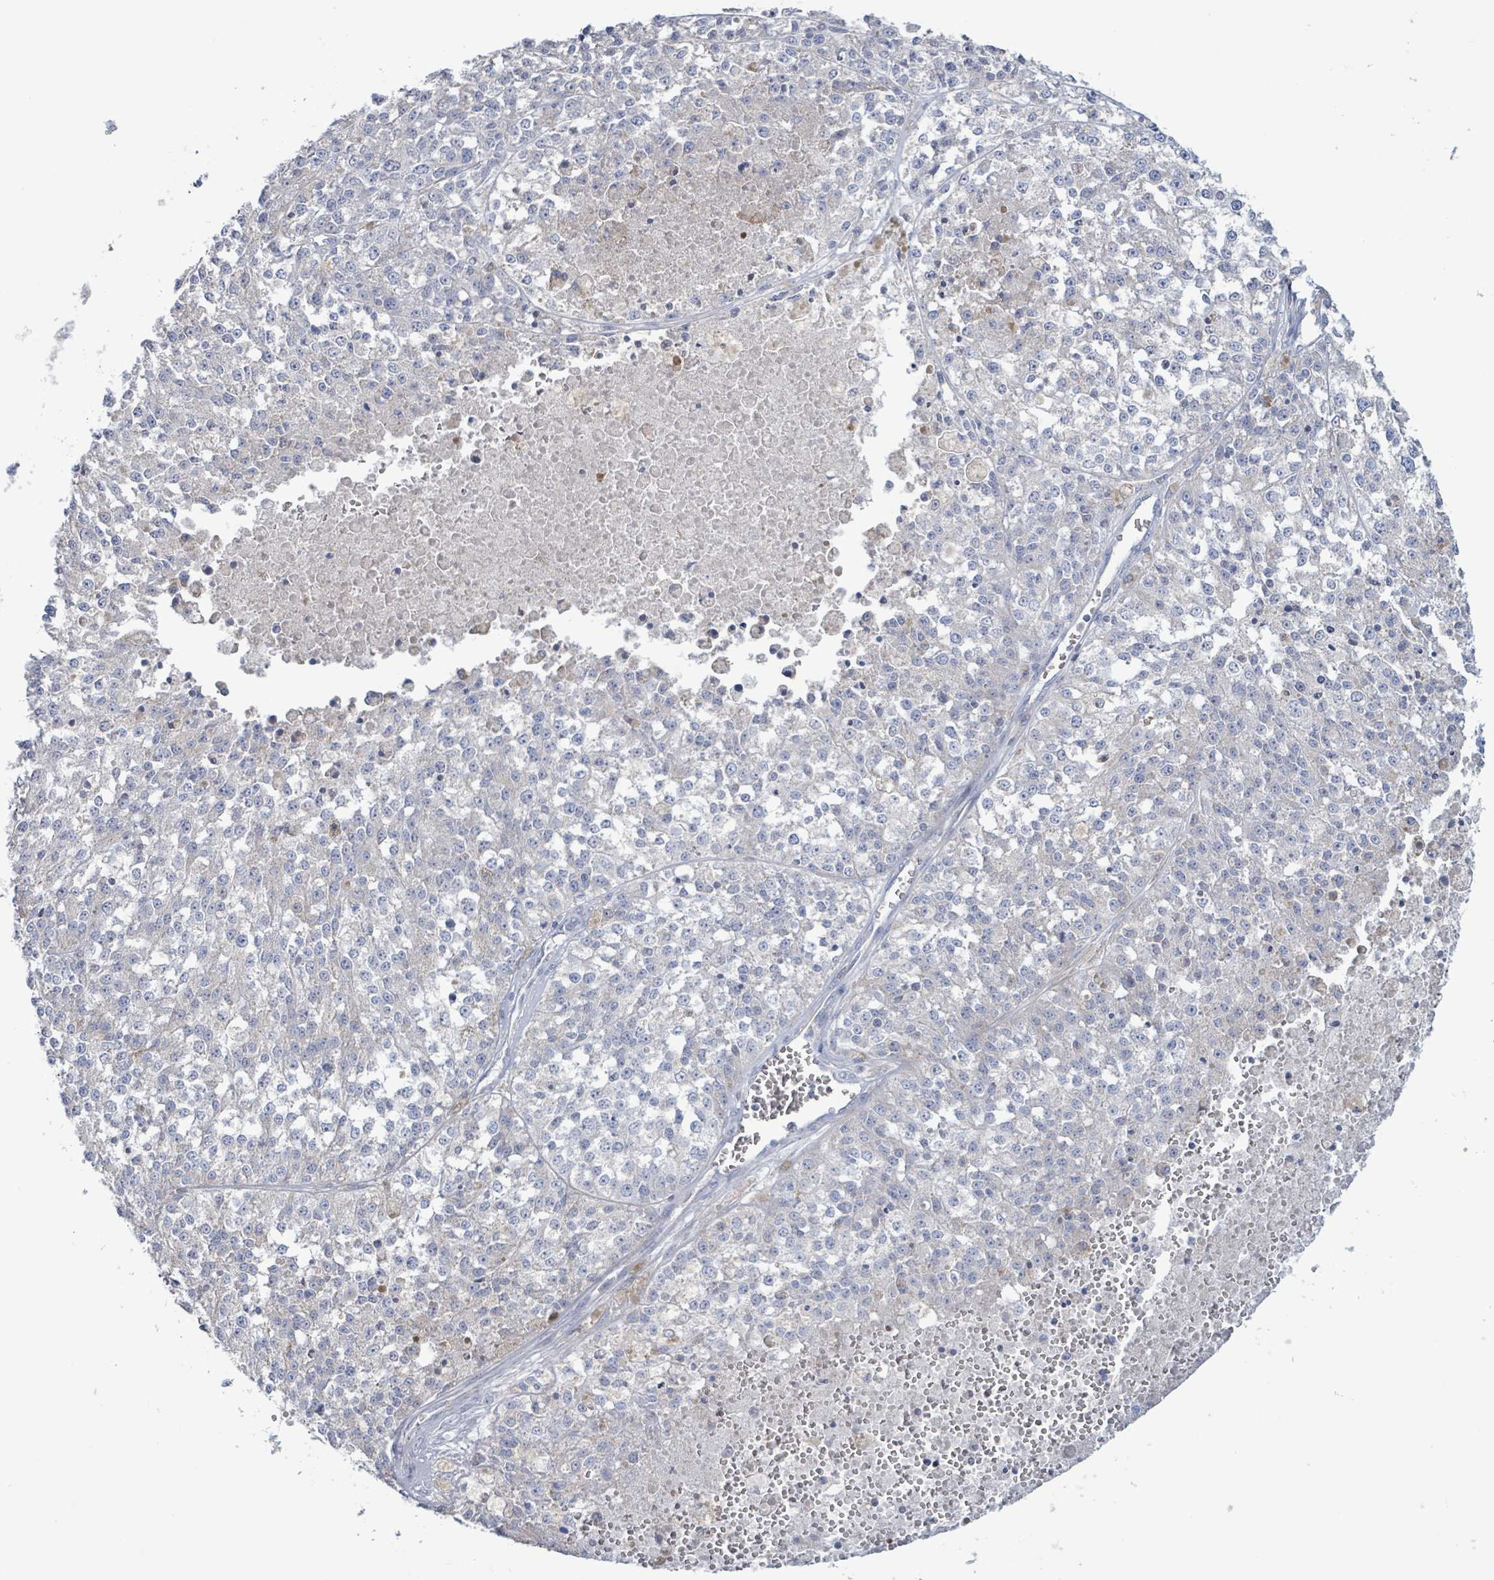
{"staining": {"intensity": "negative", "quantity": "none", "location": "none"}, "tissue": "melanoma", "cell_type": "Tumor cells", "image_type": "cancer", "snomed": [{"axis": "morphology", "description": "Malignant melanoma, NOS"}, {"axis": "topography", "description": "Skin"}], "caption": "An immunohistochemistry (IHC) micrograph of malignant melanoma is shown. There is no staining in tumor cells of malignant melanoma.", "gene": "AKR1C4", "patient": {"sex": "female", "age": 64}}